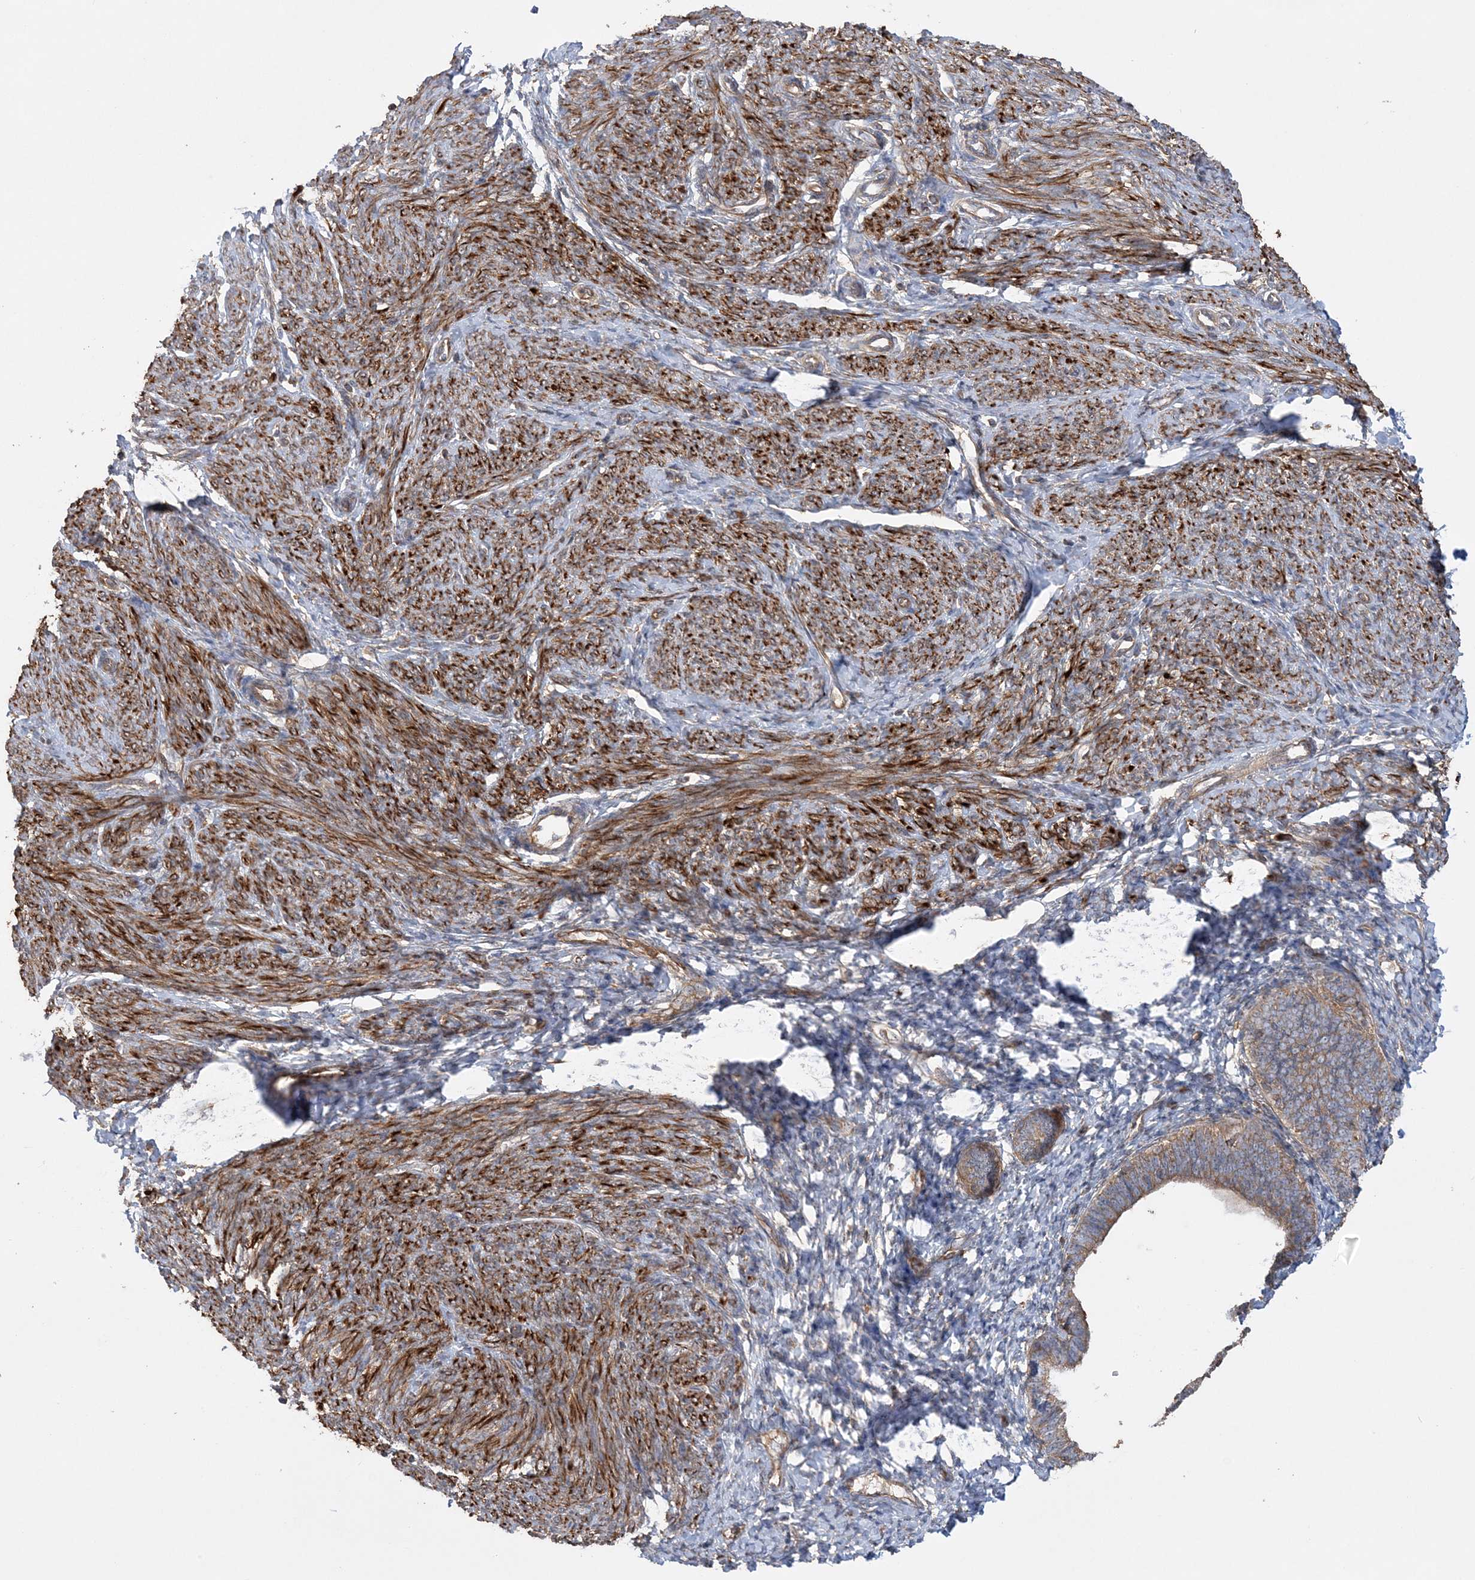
{"staining": {"intensity": "moderate", "quantity": "25%-75%", "location": "cytoplasmic/membranous"}, "tissue": "endometrium", "cell_type": "Cells in endometrial stroma", "image_type": "normal", "snomed": [{"axis": "morphology", "description": "Normal tissue, NOS"}, {"axis": "topography", "description": "Endometrium"}], "caption": "Endometrium stained with a brown dye displays moderate cytoplasmic/membranous positive positivity in approximately 25%-75% of cells in endometrial stroma.", "gene": "ACAP2", "patient": {"sex": "female", "age": 72}}